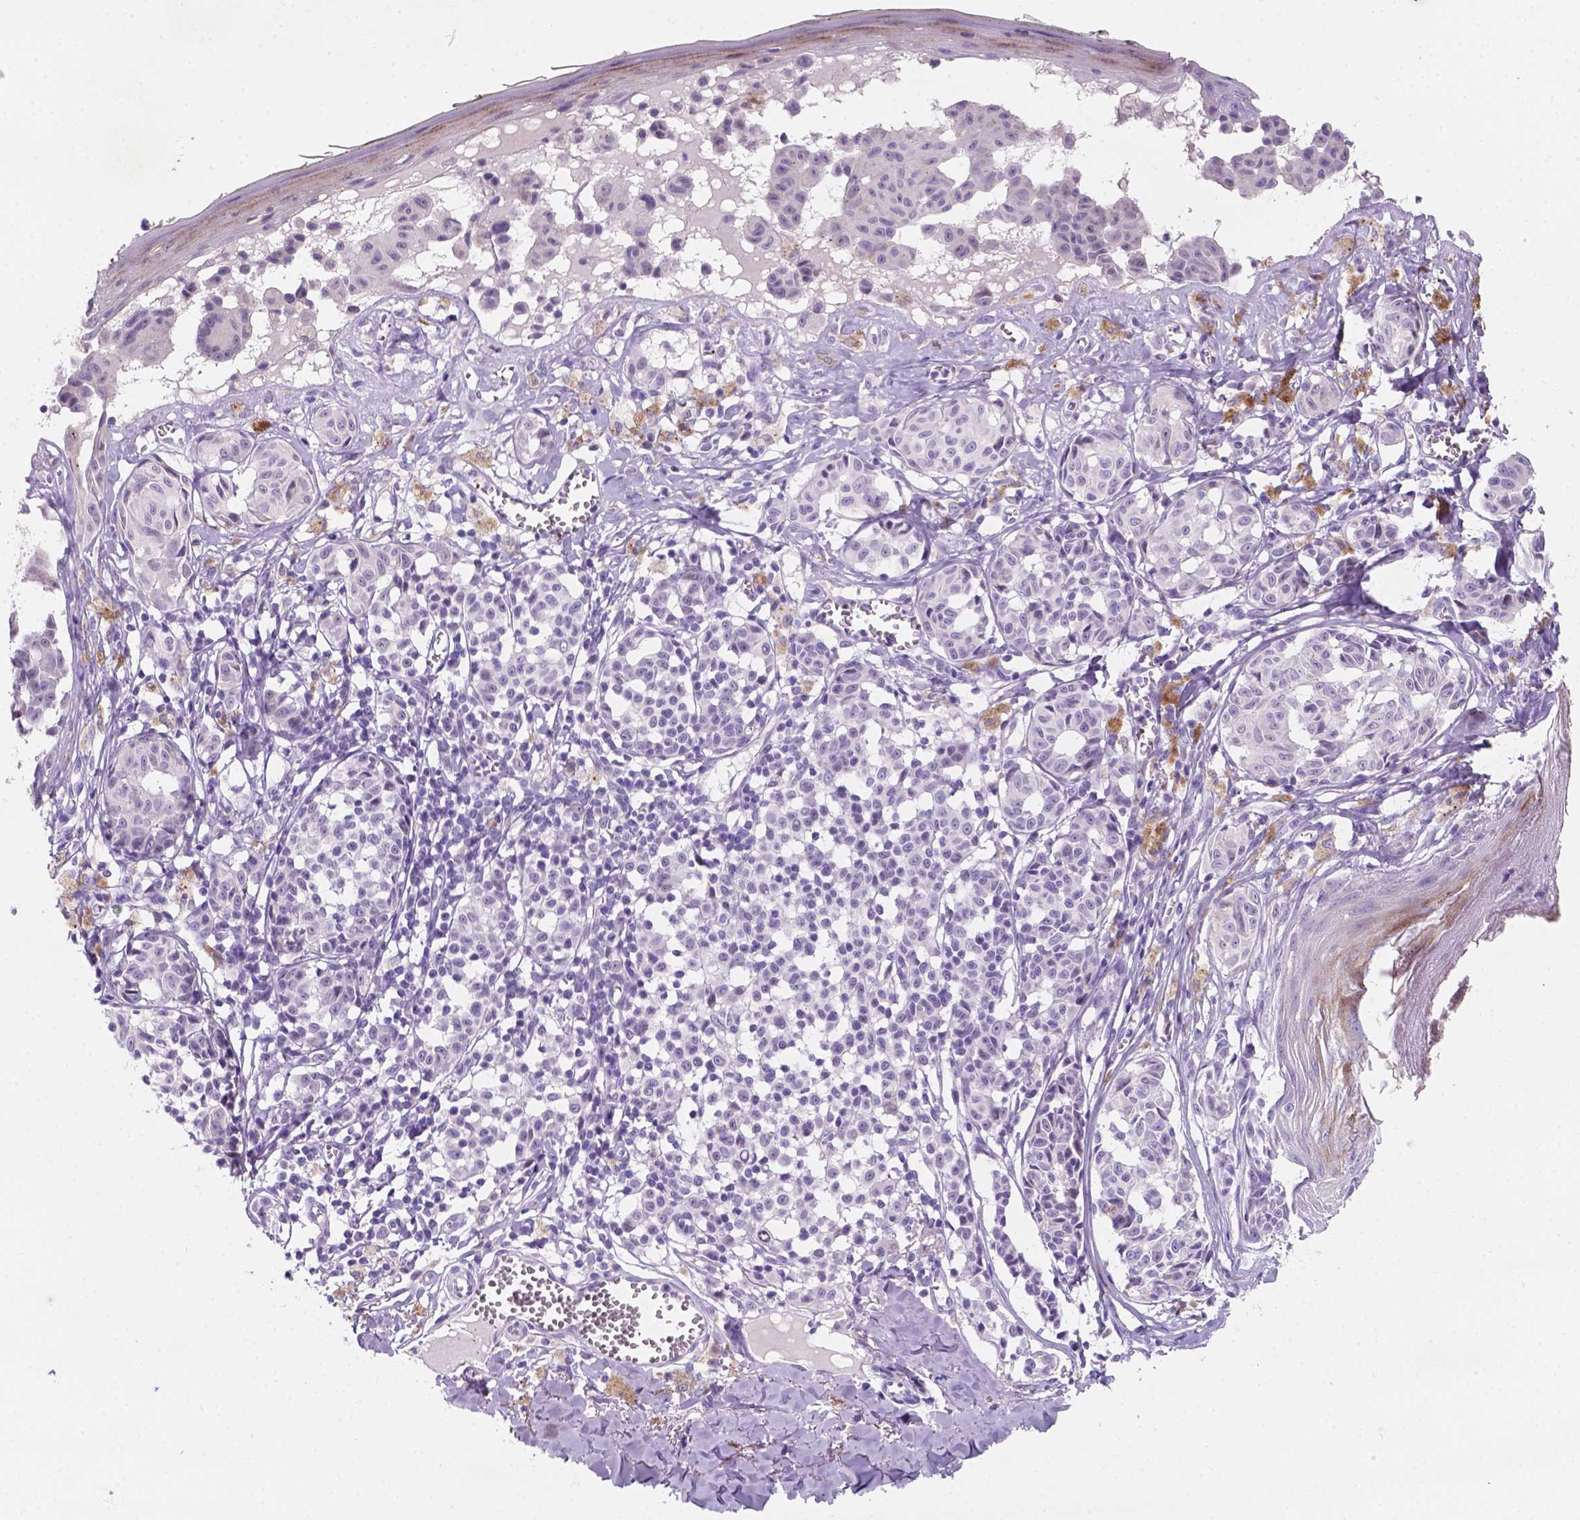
{"staining": {"intensity": "negative", "quantity": "none", "location": "none"}, "tissue": "melanoma", "cell_type": "Tumor cells", "image_type": "cancer", "snomed": [{"axis": "morphology", "description": "Malignant melanoma, NOS"}, {"axis": "topography", "description": "Skin"}], "caption": "IHC image of human malignant melanoma stained for a protein (brown), which shows no staining in tumor cells.", "gene": "EBLN2", "patient": {"sex": "female", "age": 43}}